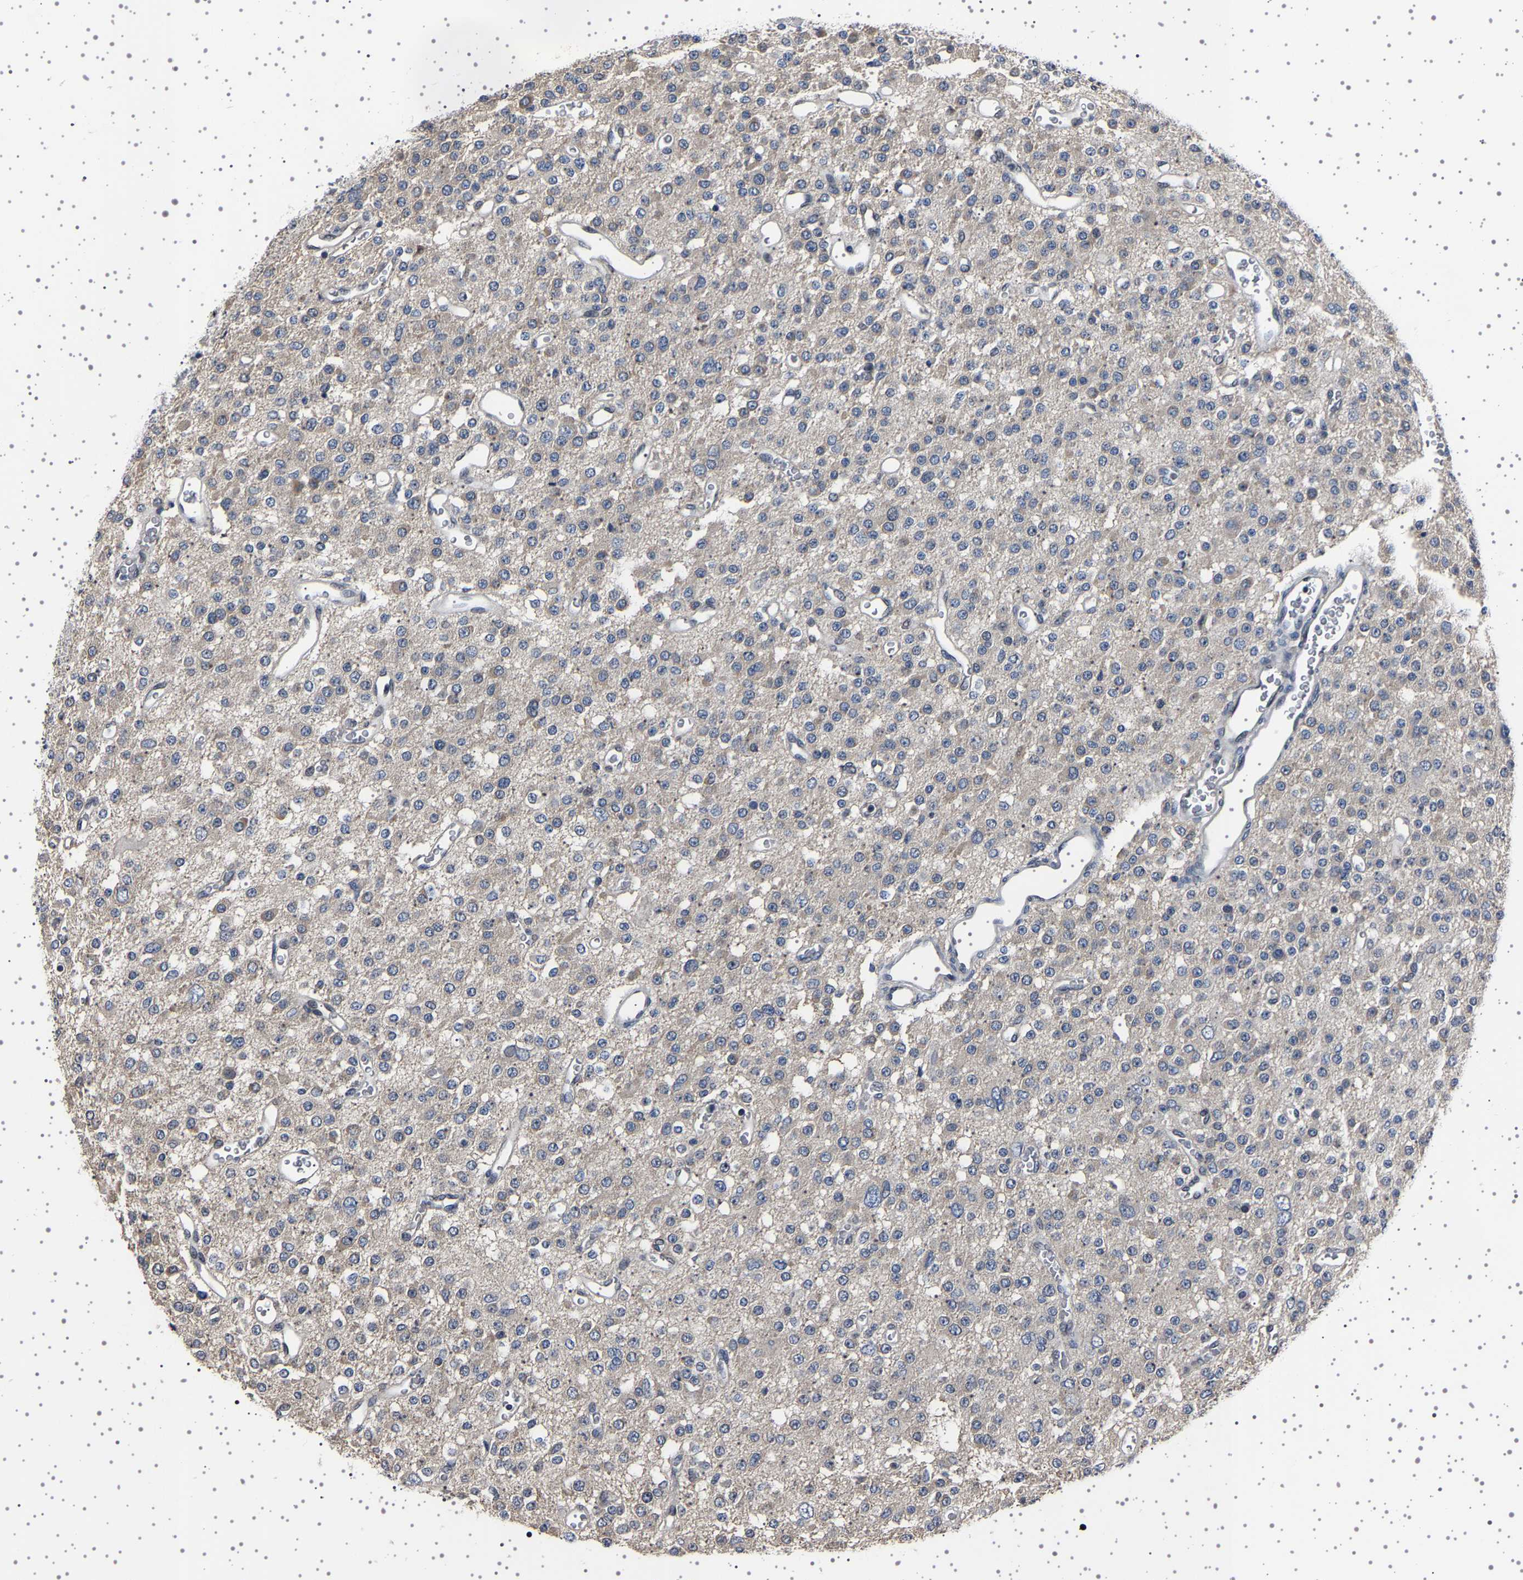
{"staining": {"intensity": "weak", "quantity": "<25%", "location": "cytoplasmic/membranous"}, "tissue": "glioma", "cell_type": "Tumor cells", "image_type": "cancer", "snomed": [{"axis": "morphology", "description": "Glioma, malignant, Low grade"}, {"axis": "topography", "description": "Brain"}], "caption": "Tumor cells are negative for brown protein staining in glioma.", "gene": "IL10RB", "patient": {"sex": "male", "age": 38}}